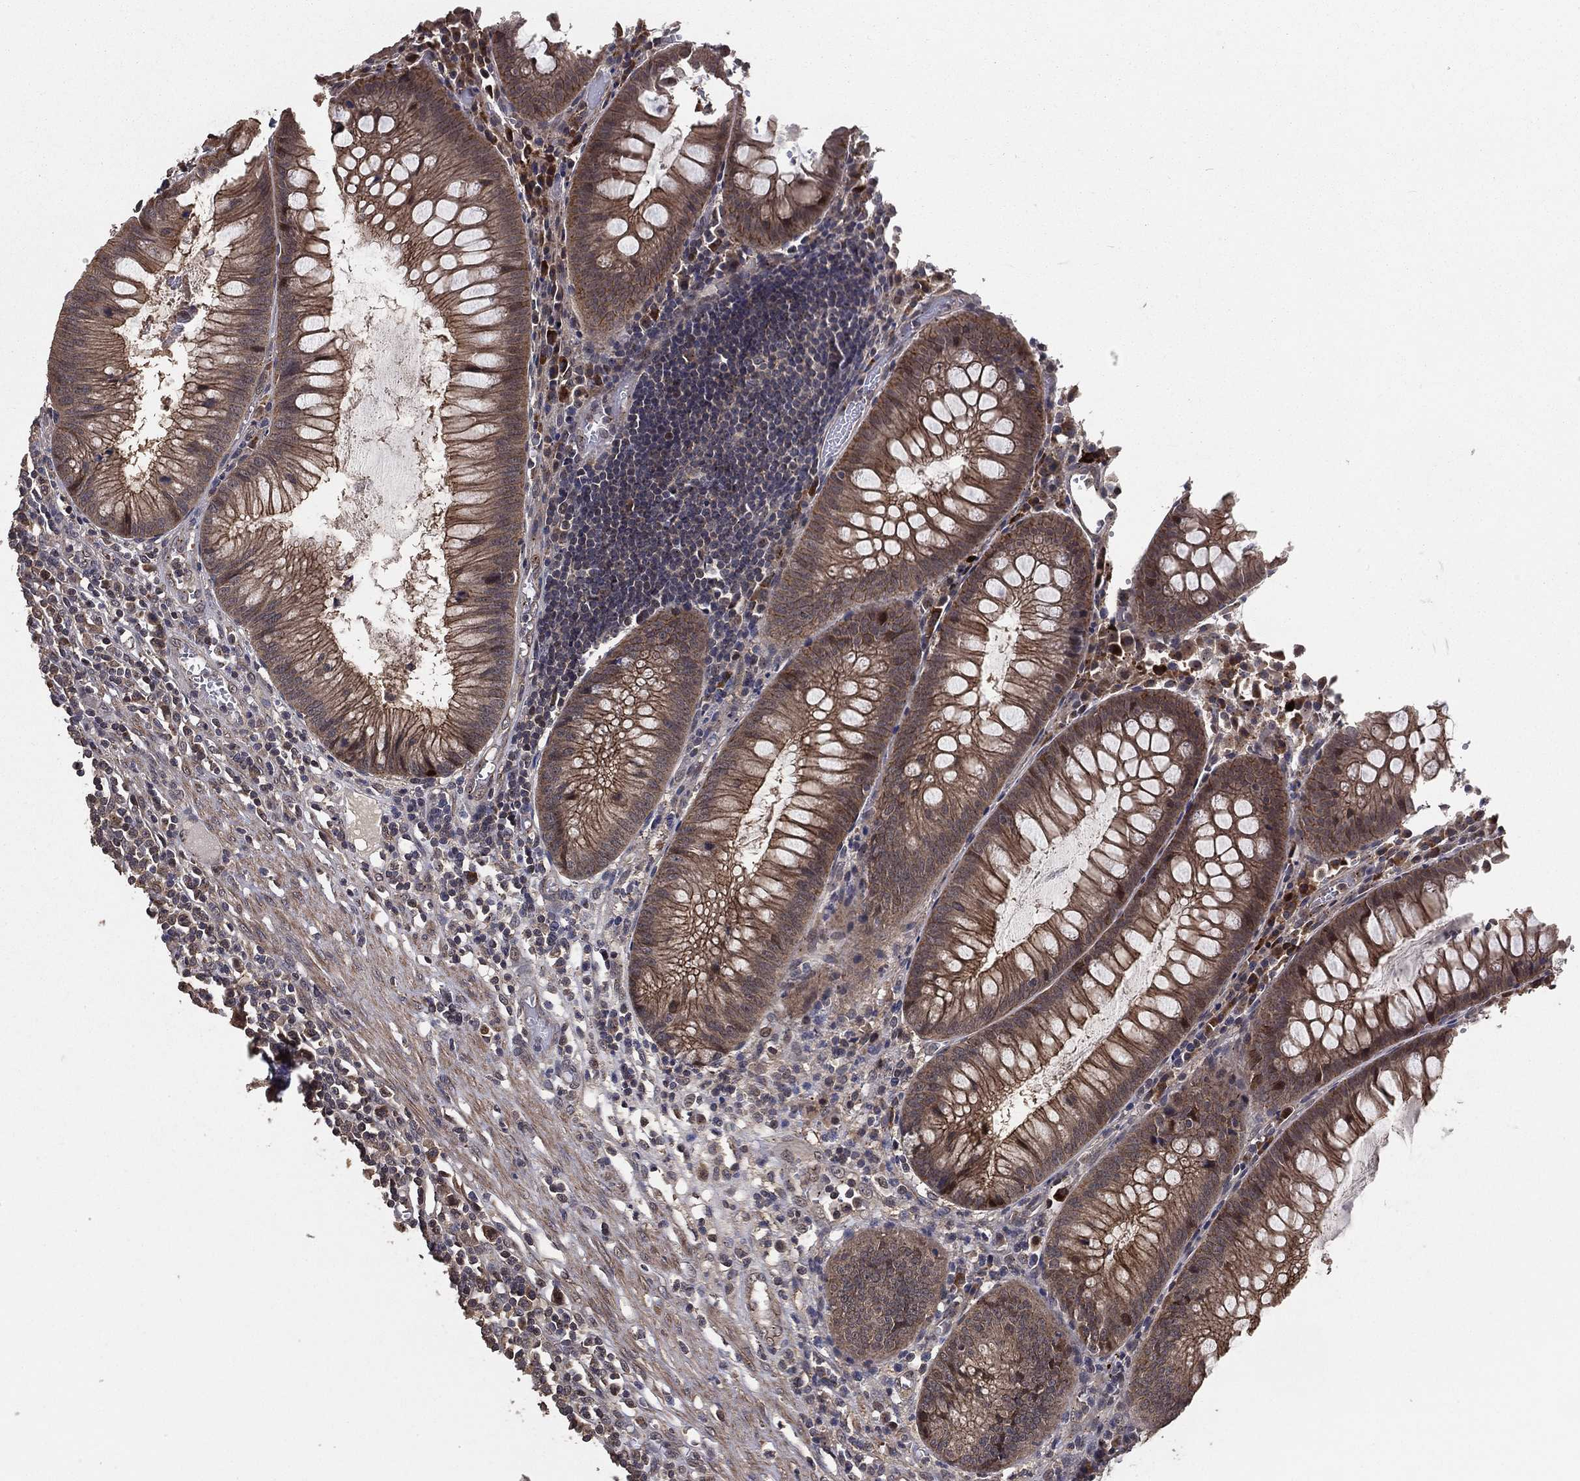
{"staining": {"intensity": "moderate", "quantity": ">75%", "location": "cytoplasmic/membranous"}, "tissue": "appendix", "cell_type": "Glandular cells", "image_type": "normal", "snomed": [{"axis": "morphology", "description": "Normal tissue, NOS"}, {"axis": "morphology", "description": "Inflammation, NOS"}, {"axis": "topography", "description": "Appendix"}], "caption": "Moderate cytoplasmic/membranous expression is identified in approximately >75% of glandular cells in benign appendix.", "gene": "PCNT", "patient": {"sex": "male", "age": 16}}